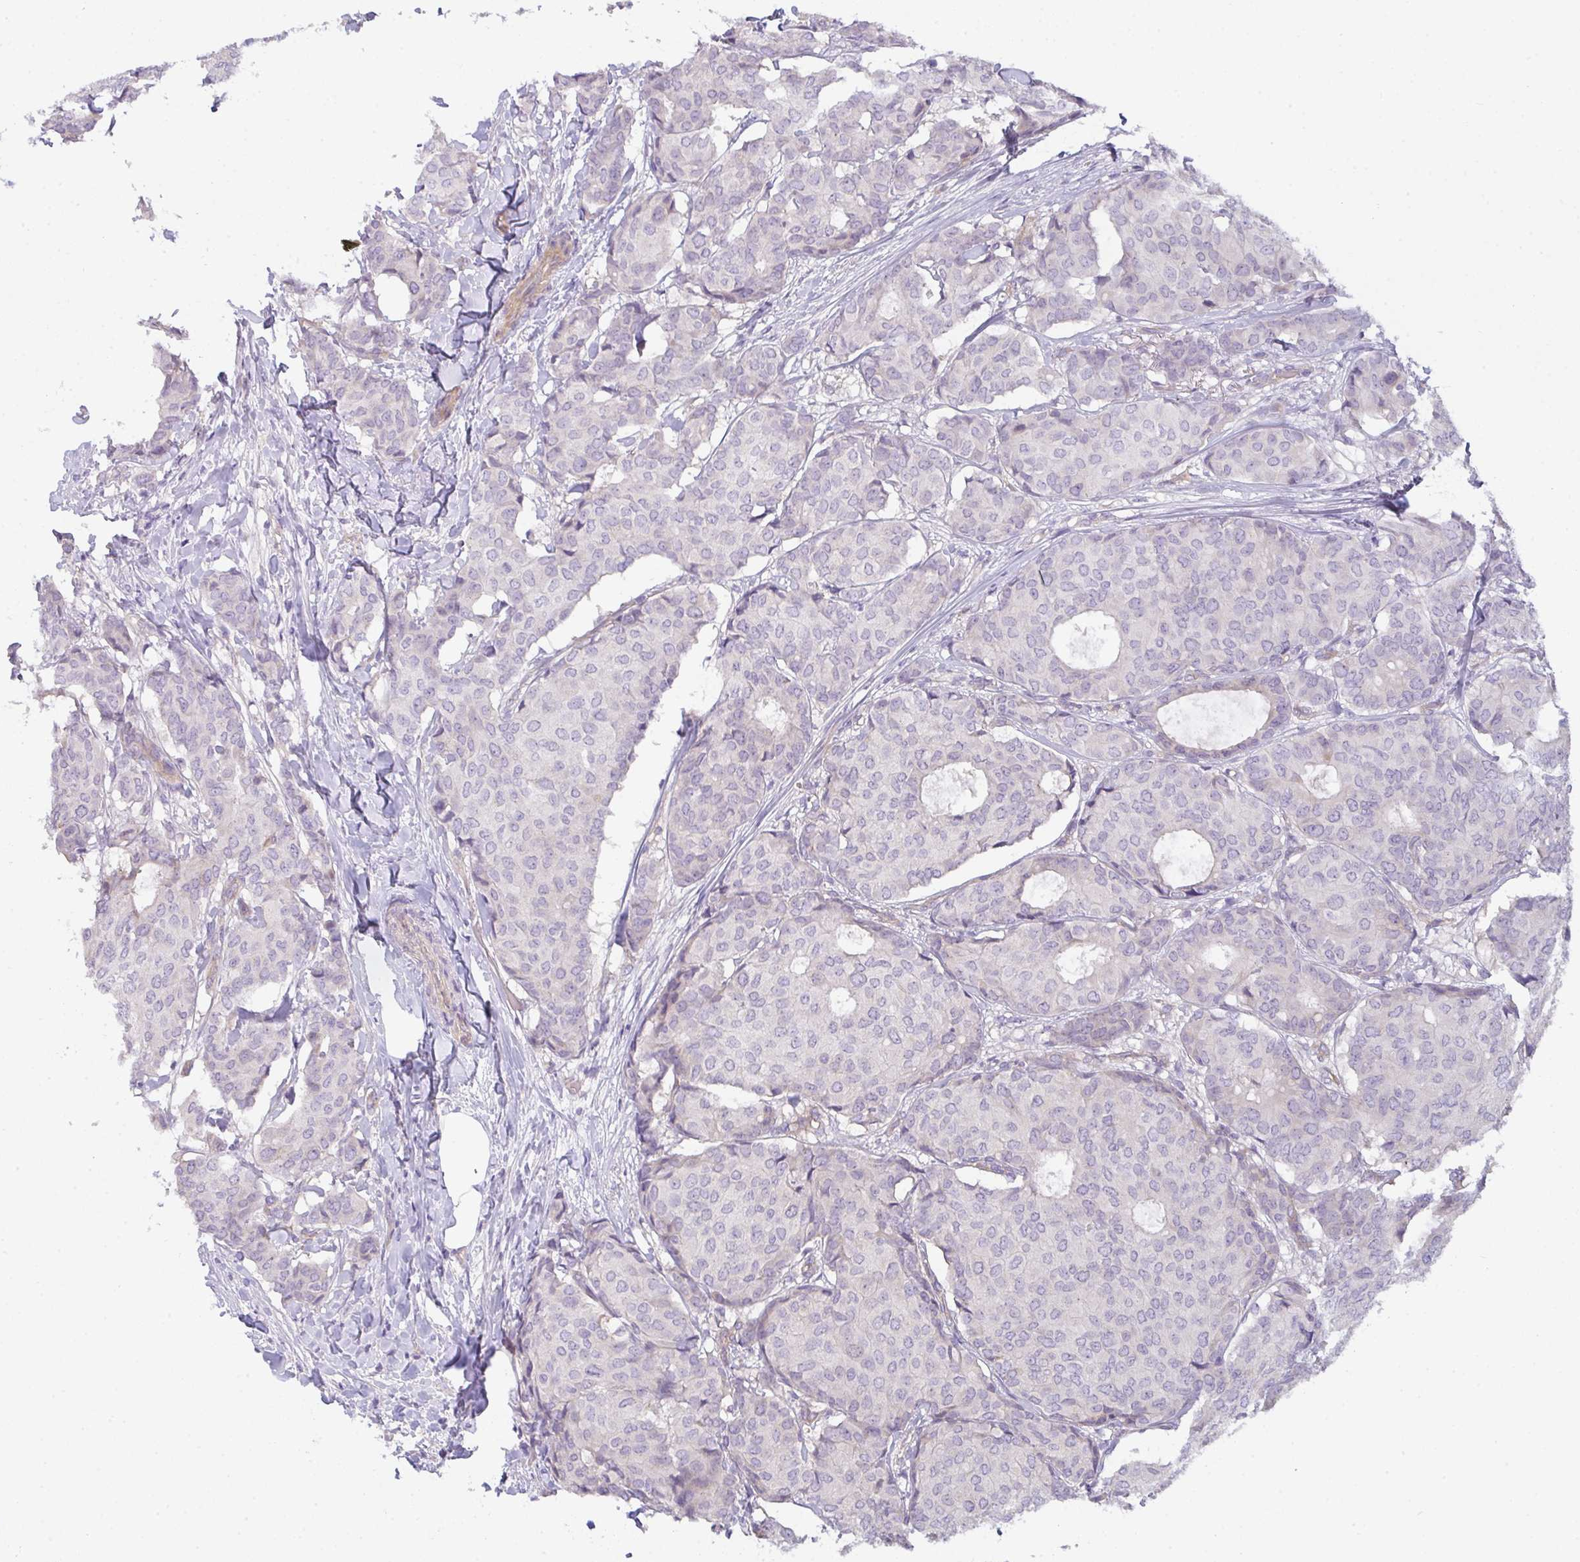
{"staining": {"intensity": "negative", "quantity": "none", "location": "none"}, "tissue": "breast cancer", "cell_type": "Tumor cells", "image_type": "cancer", "snomed": [{"axis": "morphology", "description": "Duct carcinoma"}, {"axis": "topography", "description": "Breast"}], "caption": "The IHC histopathology image has no significant positivity in tumor cells of breast cancer tissue.", "gene": "FILIP1", "patient": {"sex": "female", "age": 75}}